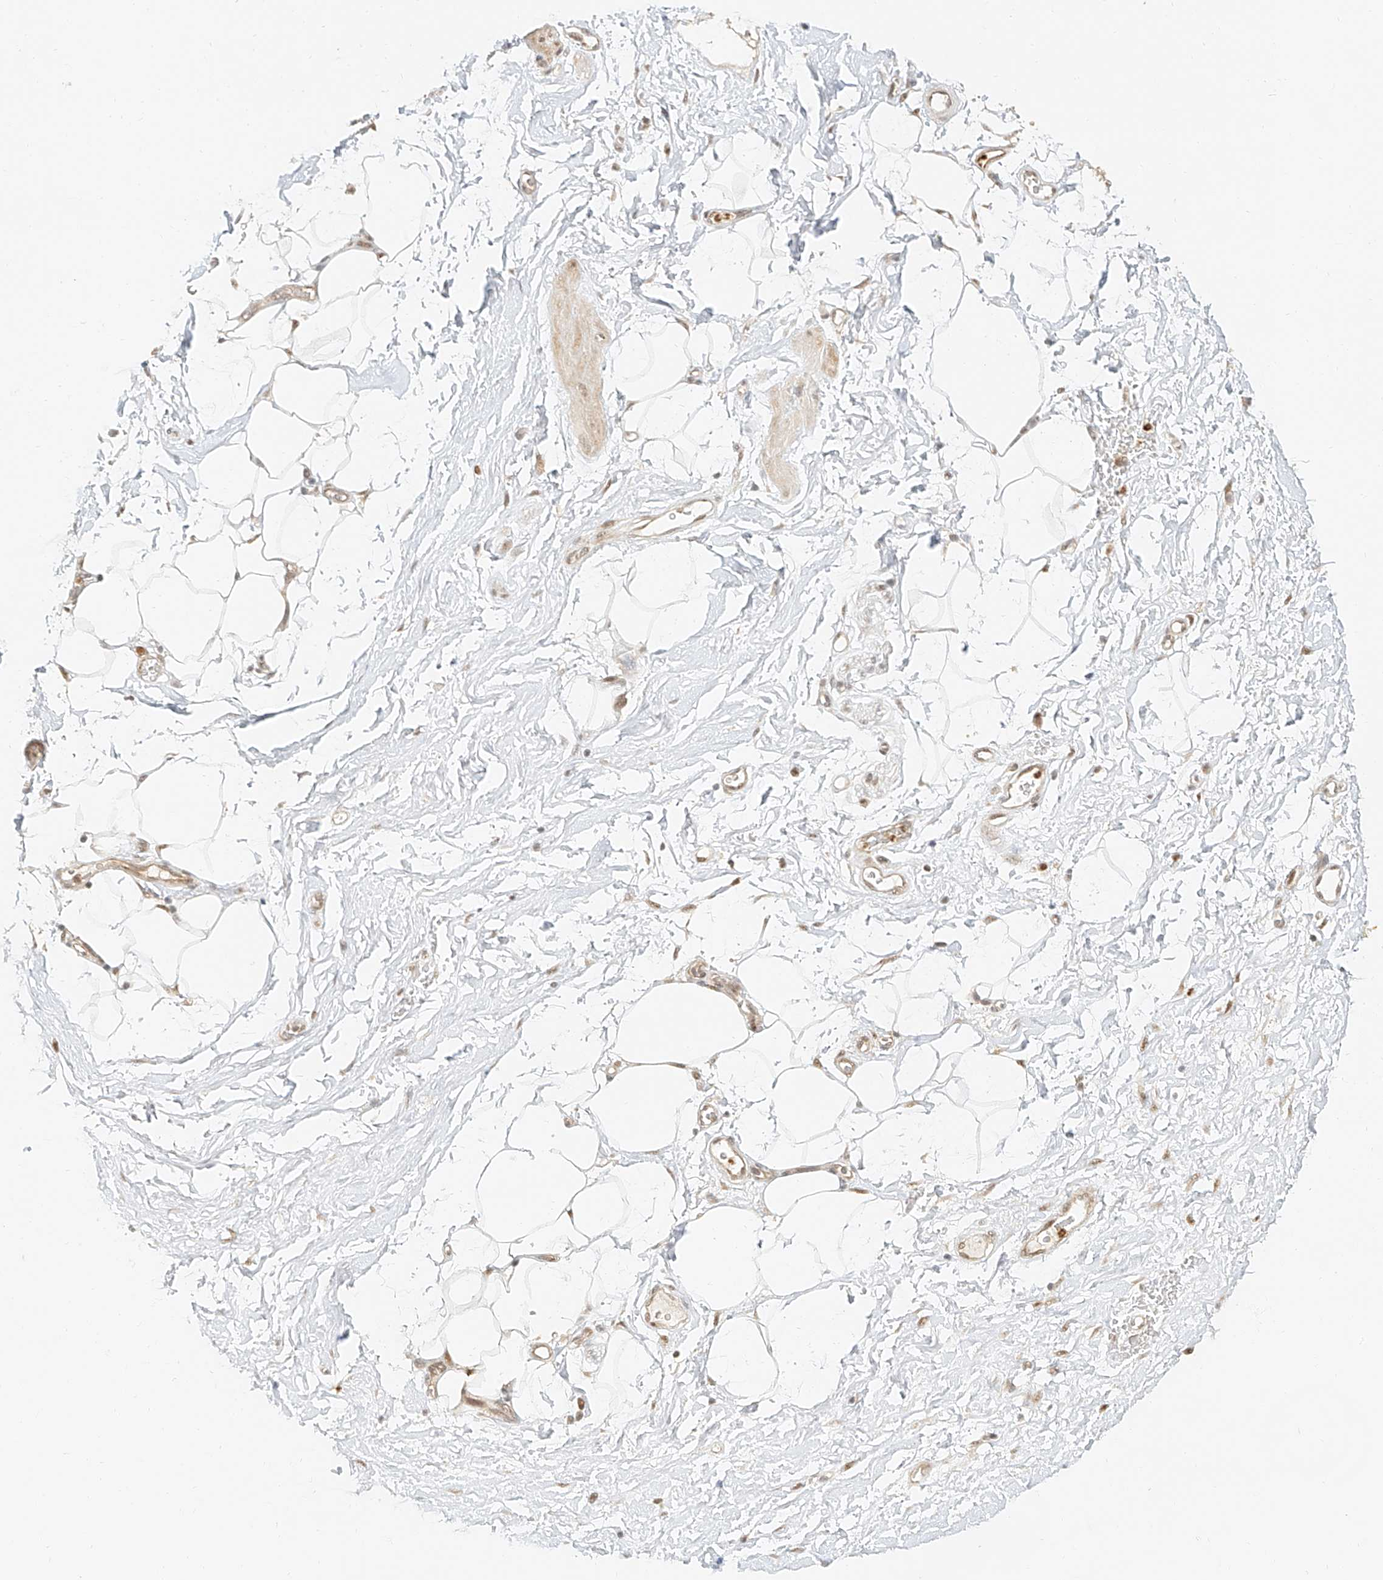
{"staining": {"intensity": "negative", "quantity": "none", "location": "none"}, "tissue": "adipose tissue", "cell_type": "Adipocytes", "image_type": "normal", "snomed": [{"axis": "morphology", "description": "Normal tissue, NOS"}, {"axis": "morphology", "description": "Adenocarcinoma, NOS"}, {"axis": "topography", "description": "Pancreas"}, {"axis": "topography", "description": "Peripheral nerve tissue"}], "caption": "High magnification brightfield microscopy of benign adipose tissue stained with DAB (3,3'-diaminobenzidine) (brown) and counterstained with hematoxylin (blue): adipocytes show no significant expression.", "gene": "CXorf58", "patient": {"sex": "male", "age": 59}}